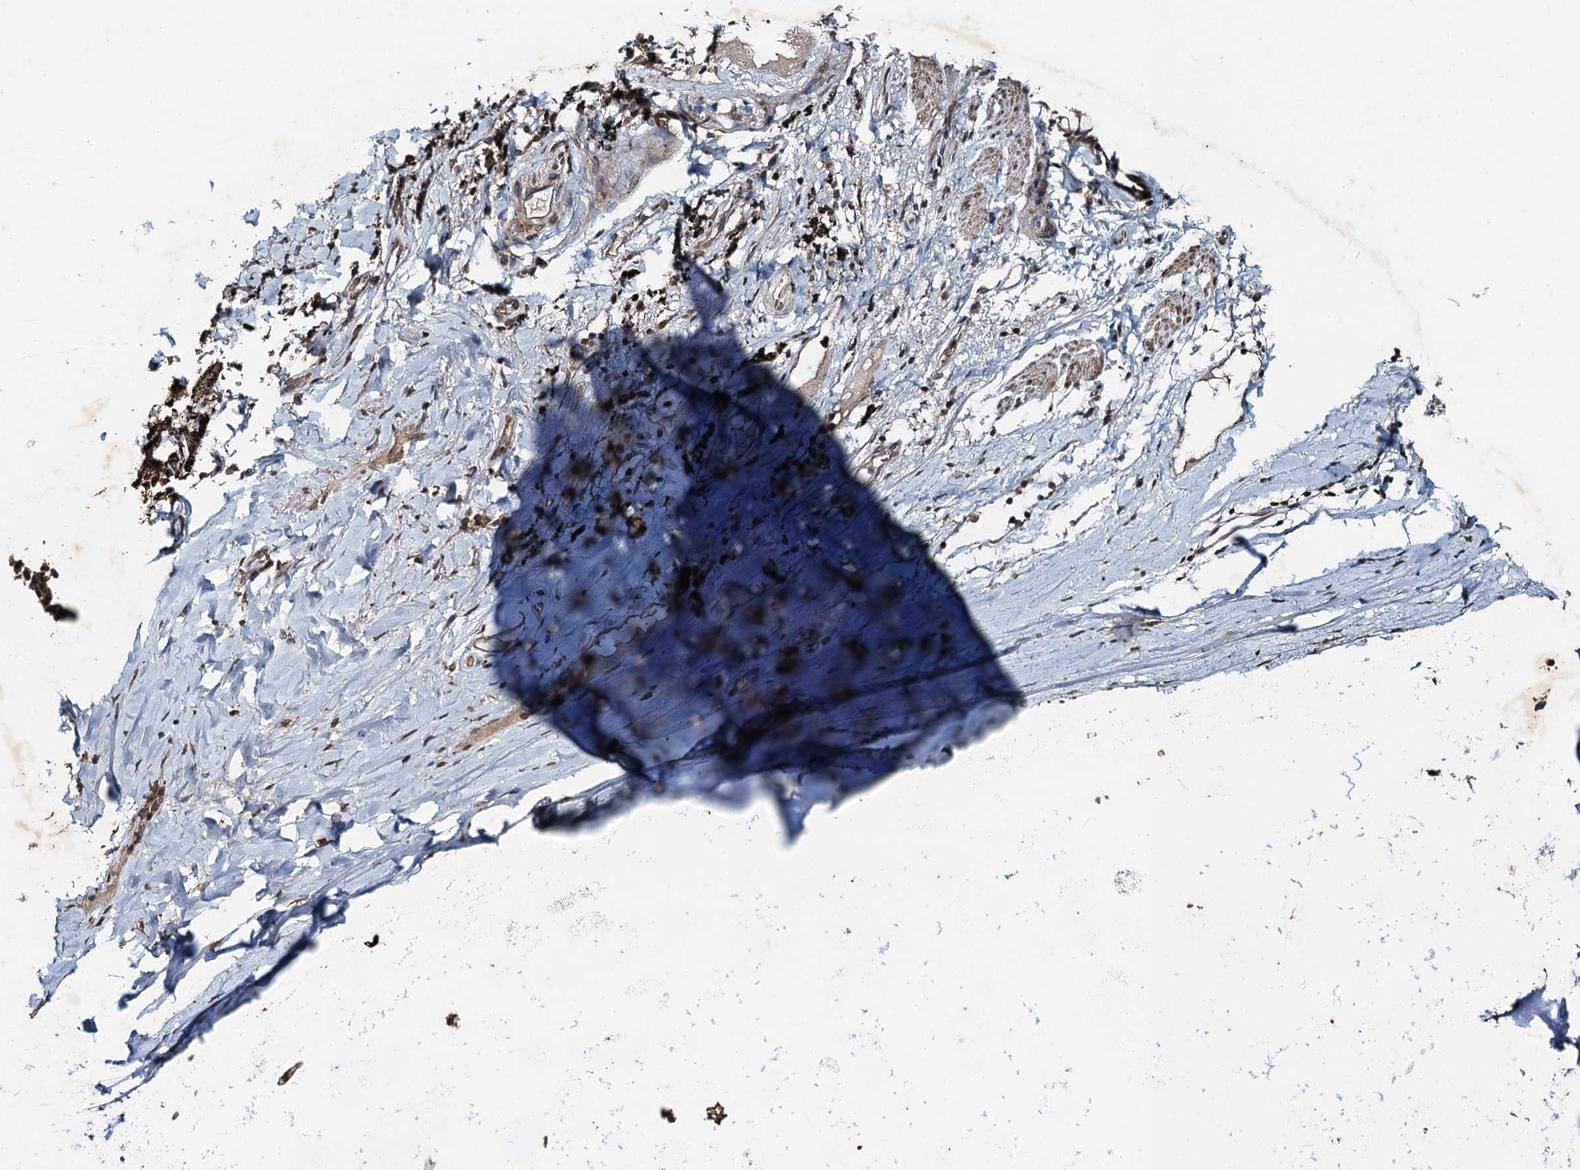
{"staining": {"intensity": "weak", "quantity": "<25%", "location": "cytoplasmic/membranous"}, "tissue": "adipose tissue", "cell_type": "Adipocytes", "image_type": "normal", "snomed": [{"axis": "morphology", "description": "Normal tissue, NOS"}, {"axis": "topography", "description": "Lymph node"}, {"axis": "topography", "description": "Bronchus"}], "caption": "DAB immunohistochemical staining of unremarkable adipose tissue demonstrates no significant staining in adipocytes. (DAB IHC visualized using brightfield microscopy, high magnification).", "gene": "TCTN1", "patient": {"sex": "male", "age": 63}}